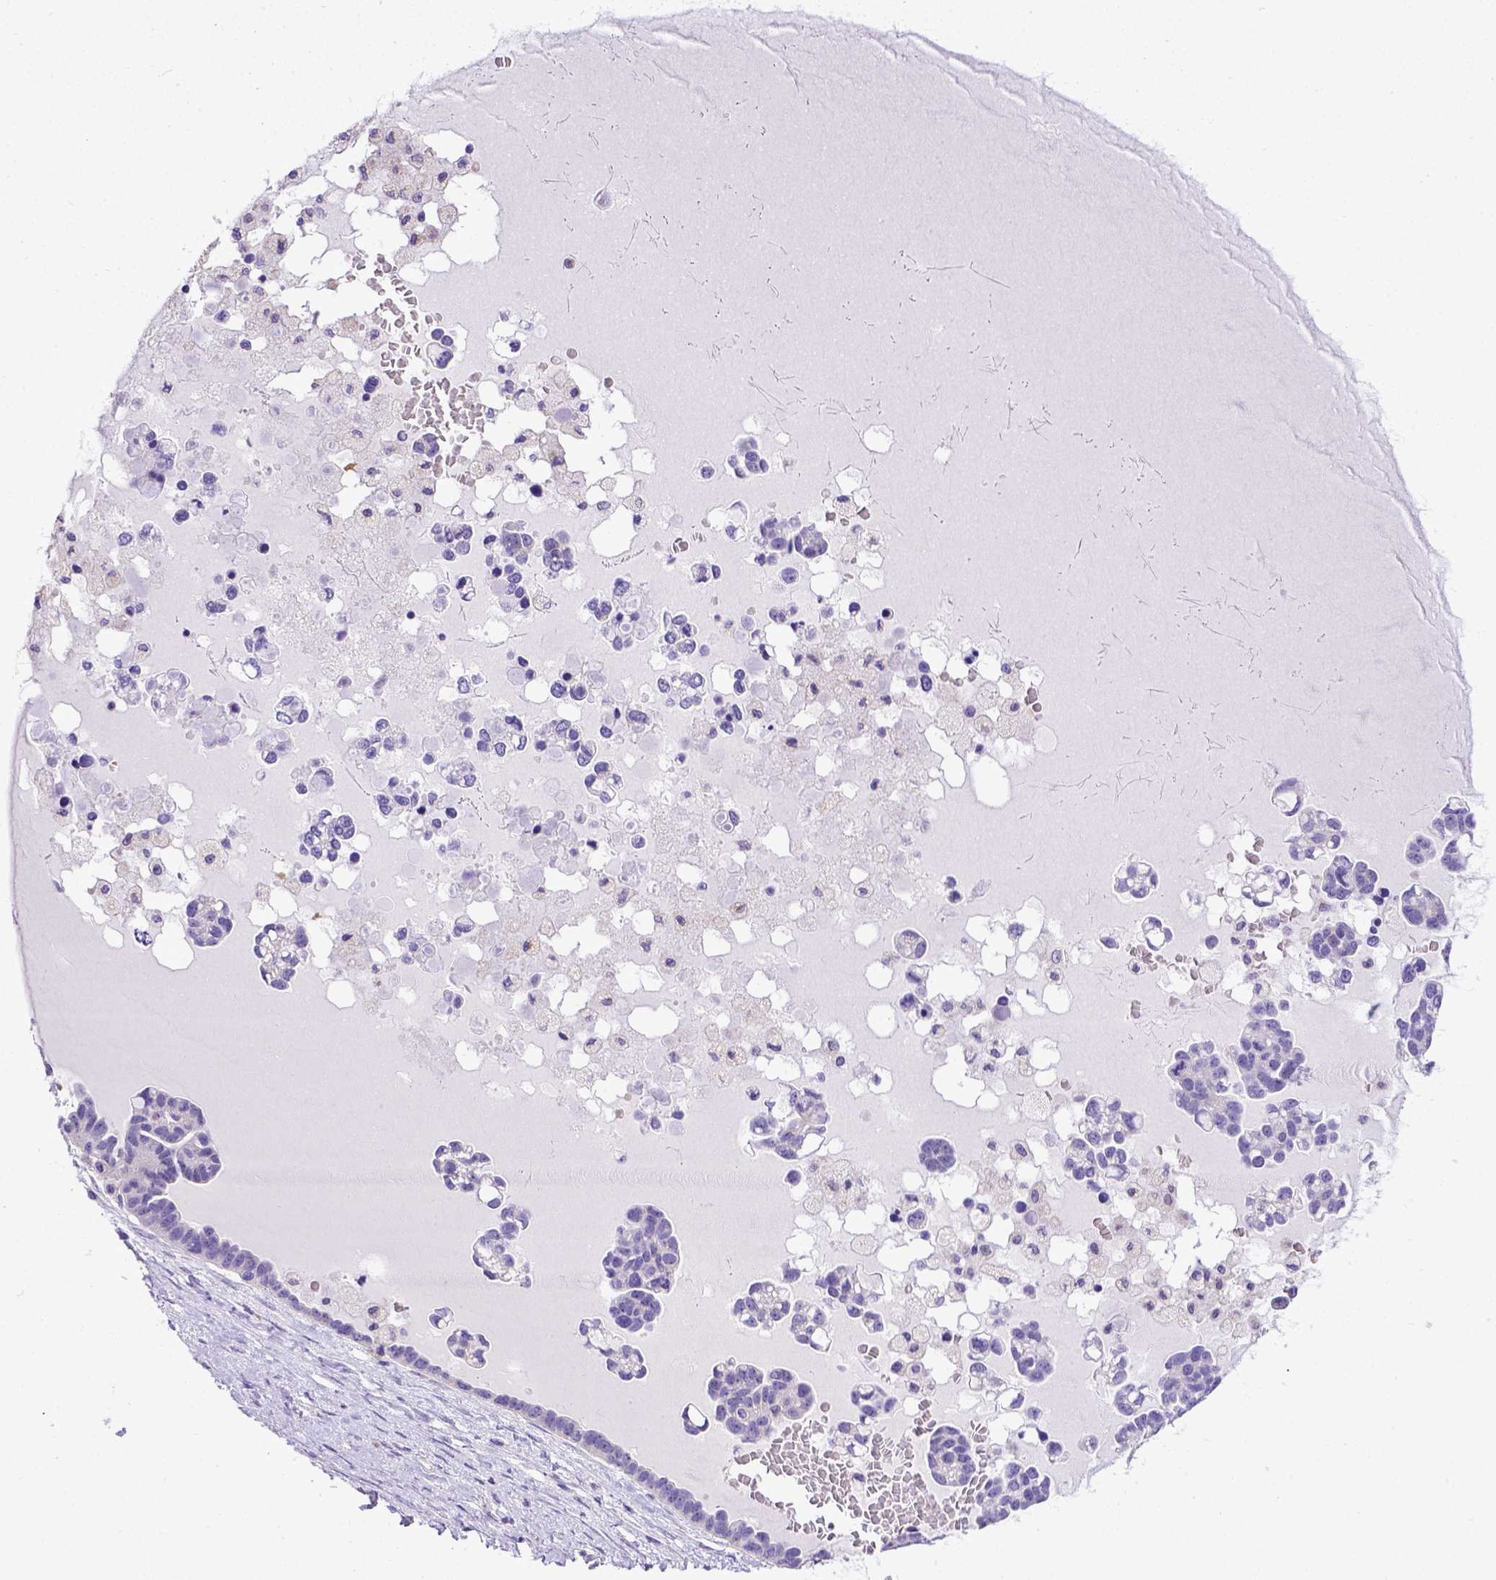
{"staining": {"intensity": "negative", "quantity": "none", "location": "none"}, "tissue": "ovarian cancer", "cell_type": "Tumor cells", "image_type": "cancer", "snomed": [{"axis": "morphology", "description": "Cystadenocarcinoma, serous, NOS"}, {"axis": "topography", "description": "Ovary"}], "caption": "Immunohistochemistry histopathology image of neoplastic tissue: human ovarian cancer (serous cystadenocarcinoma) stained with DAB (3,3'-diaminobenzidine) displays no significant protein expression in tumor cells.", "gene": "SPEF1", "patient": {"sex": "female", "age": 54}}